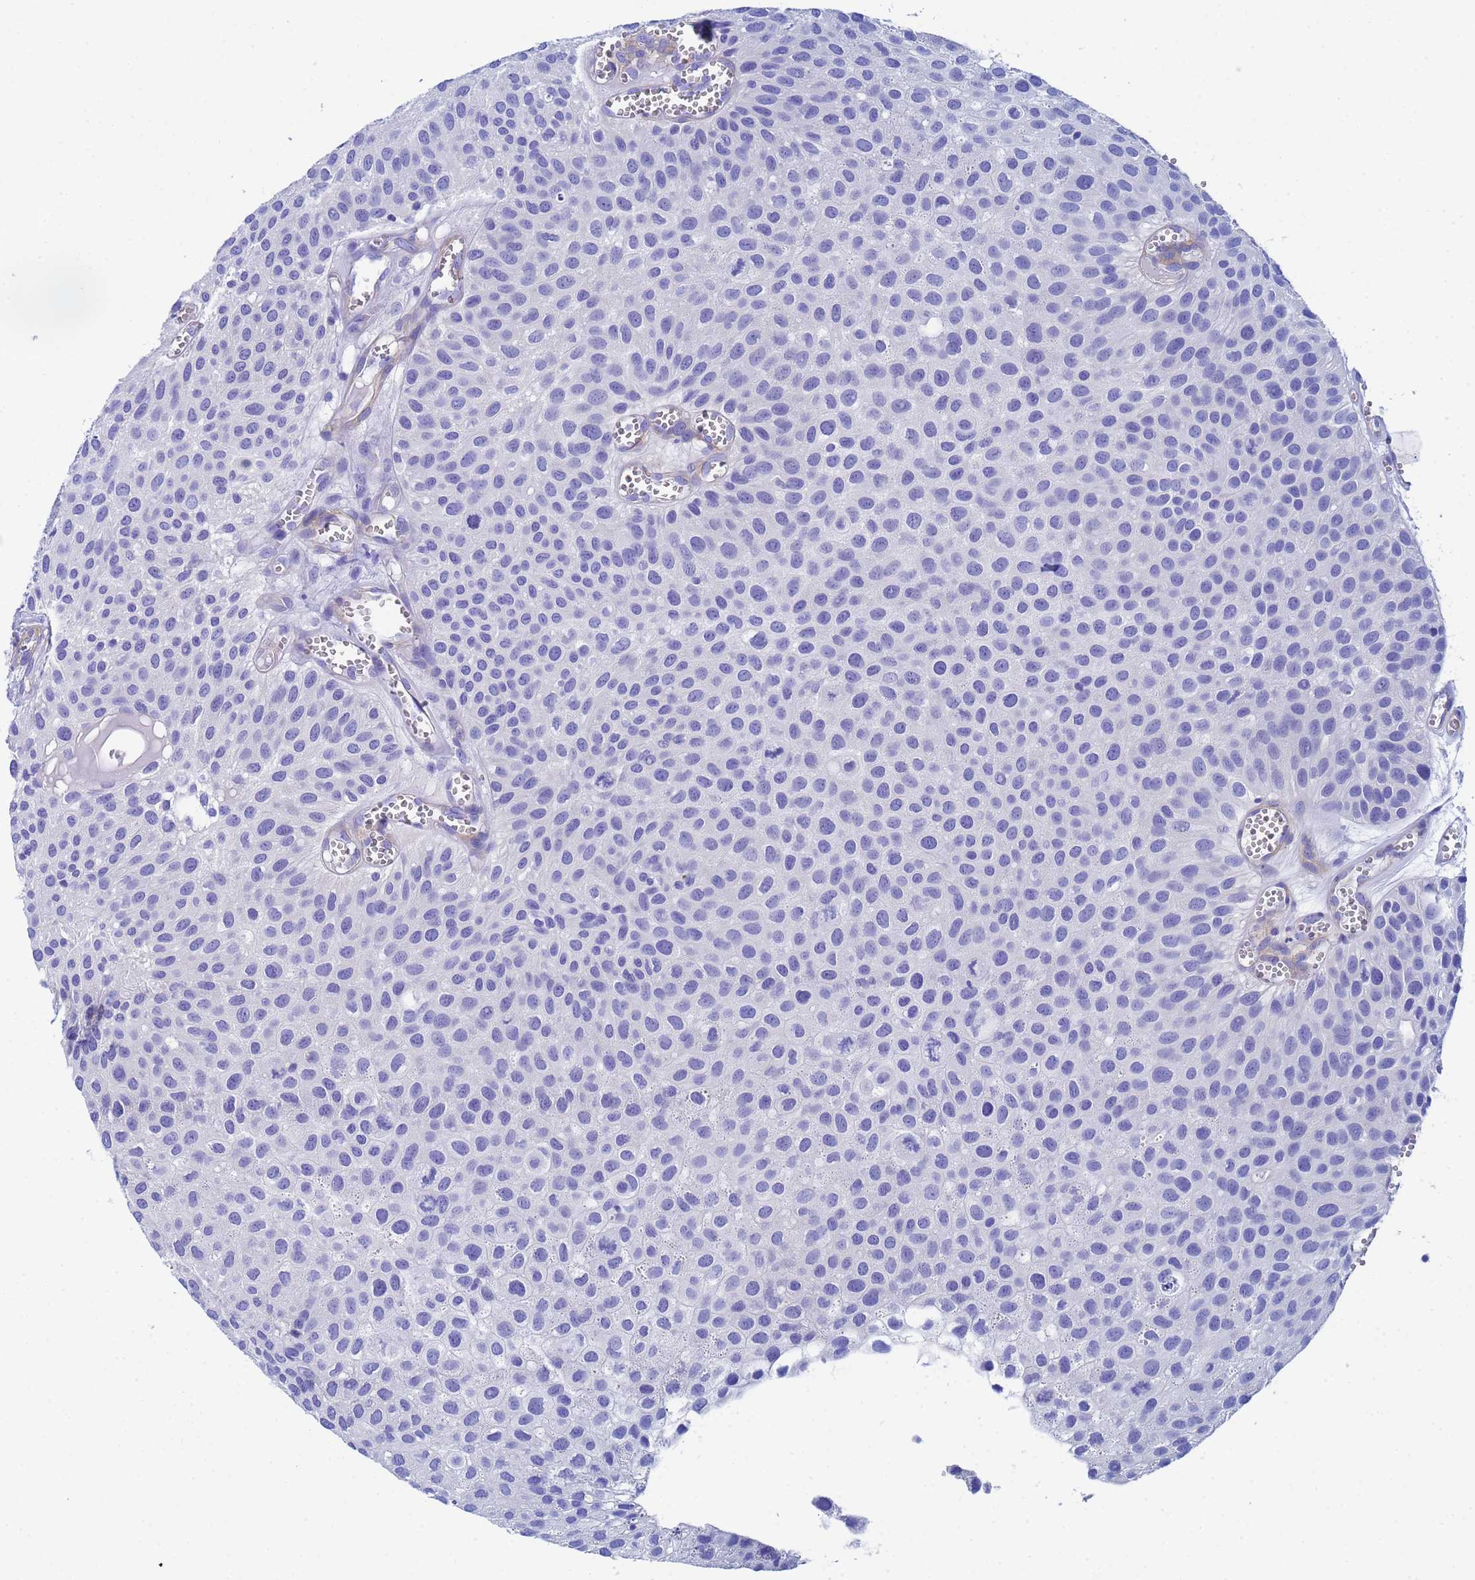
{"staining": {"intensity": "negative", "quantity": "none", "location": "none"}, "tissue": "urothelial cancer", "cell_type": "Tumor cells", "image_type": "cancer", "snomed": [{"axis": "morphology", "description": "Urothelial carcinoma, Low grade"}, {"axis": "topography", "description": "Urinary bladder"}], "caption": "Immunohistochemistry (IHC) image of human urothelial cancer stained for a protein (brown), which exhibits no staining in tumor cells.", "gene": "CST4", "patient": {"sex": "male", "age": 88}}